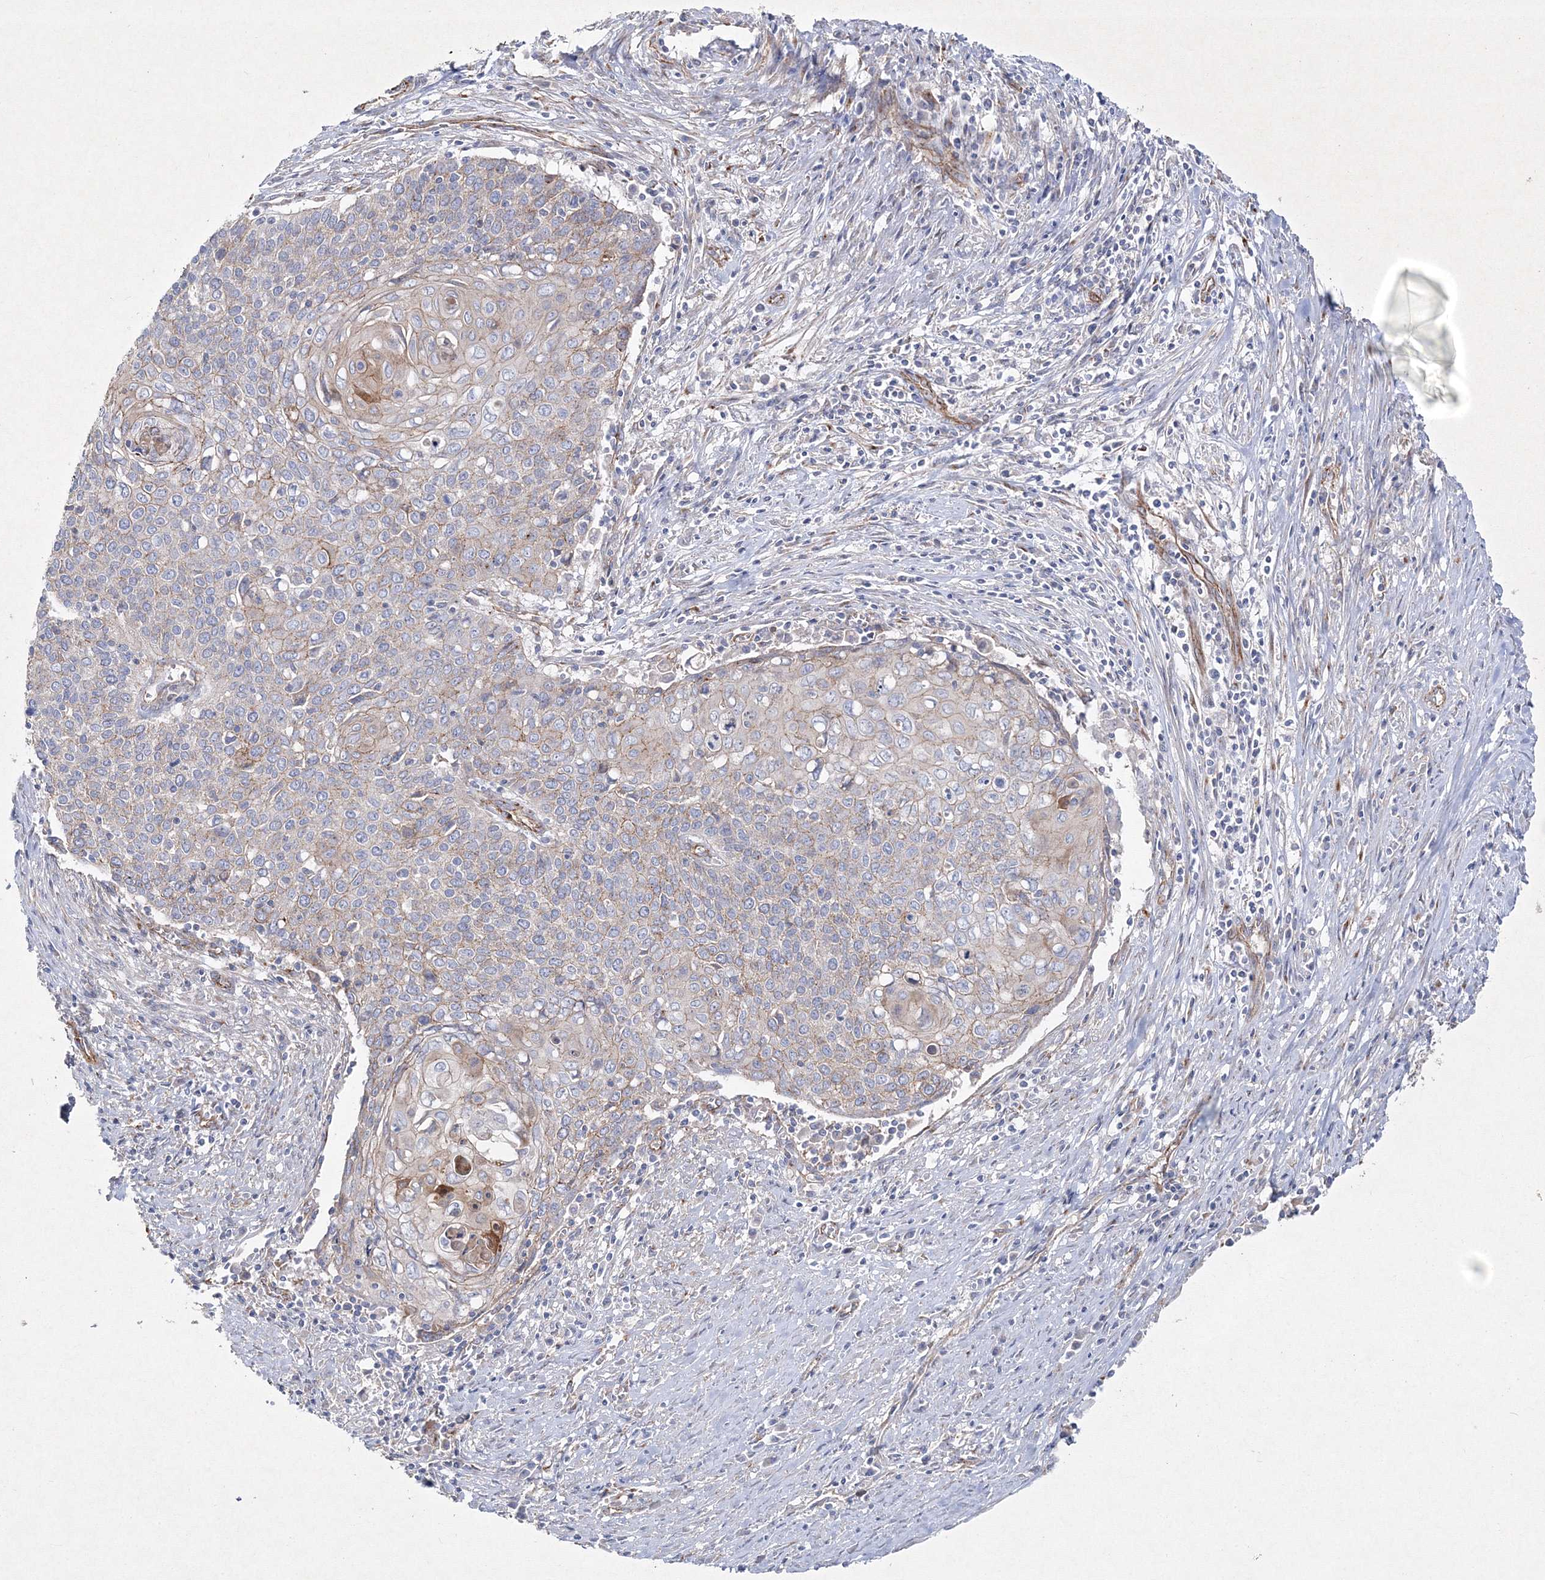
{"staining": {"intensity": "moderate", "quantity": "25%-75%", "location": "cytoplasmic/membranous"}, "tissue": "cervical cancer", "cell_type": "Tumor cells", "image_type": "cancer", "snomed": [{"axis": "morphology", "description": "Squamous cell carcinoma, NOS"}, {"axis": "topography", "description": "Cervix"}], "caption": "Cervical cancer (squamous cell carcinoma) stained with a protein marker exhibits moderate staining in tumor cells.", "gene": "NAA40", "patient": {"sex": "female", "age": 39}}